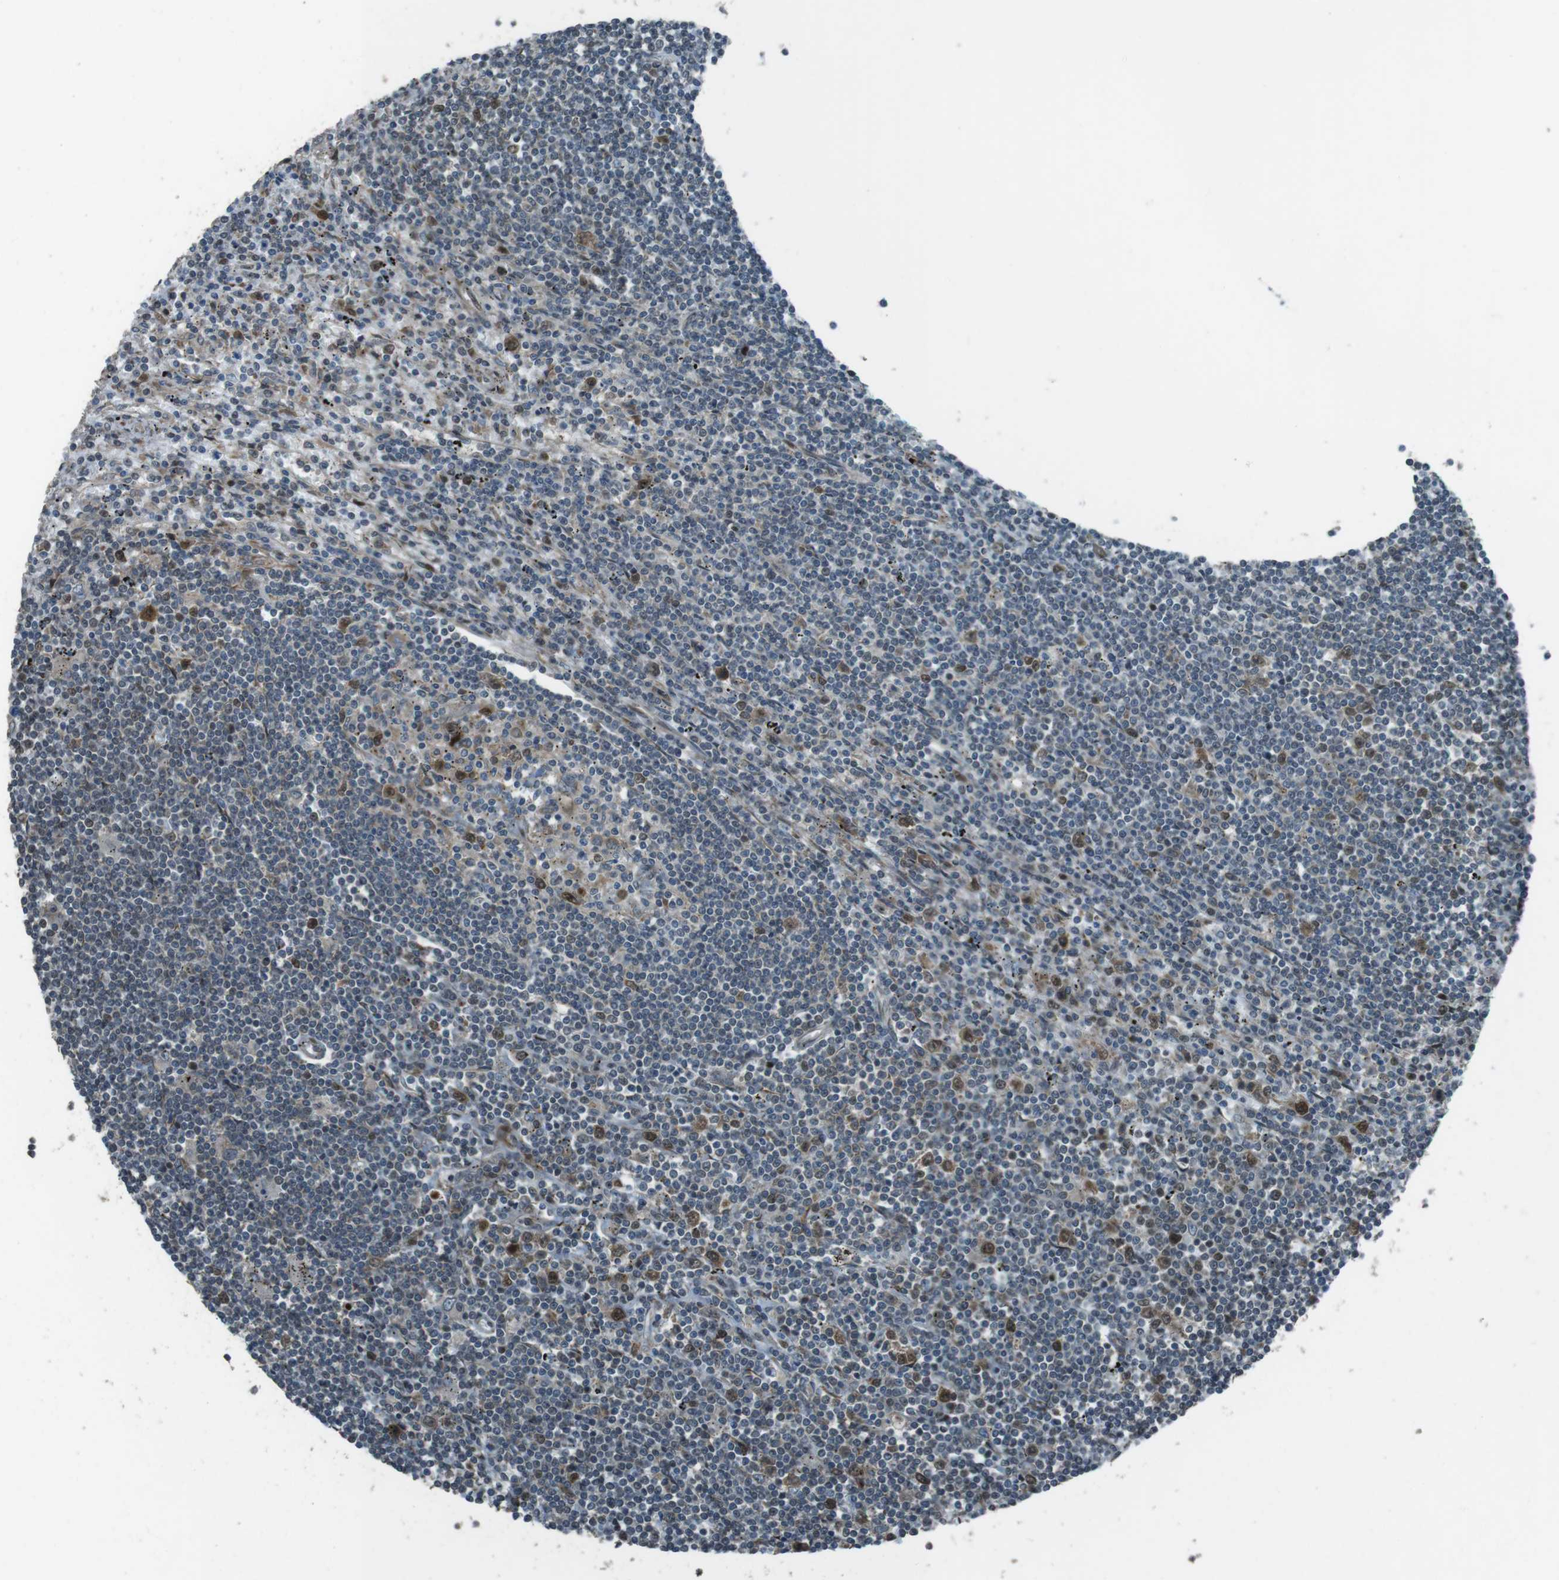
{"staining": {"intensity": "moderate", "quantity": "<25%", "location": "nuclear"}, "tissue": "lymphoma", "cell_type": "Tumor cells", "image_type": "cancer", "snomed": [{"axis": "morphology", "description": "Malignant lymphoma, non-Hodgkin's type, Low grade"}, {"axis": "topography", "description": "Spleen"}], "caption": "About <25% of tumor cells in human lymphoma reveal moderate nuclear protein expression as visualized by brown immunohistochemical staining.", "gene": "ZNF330", "patient": {"sex": "male", "age": 76}}